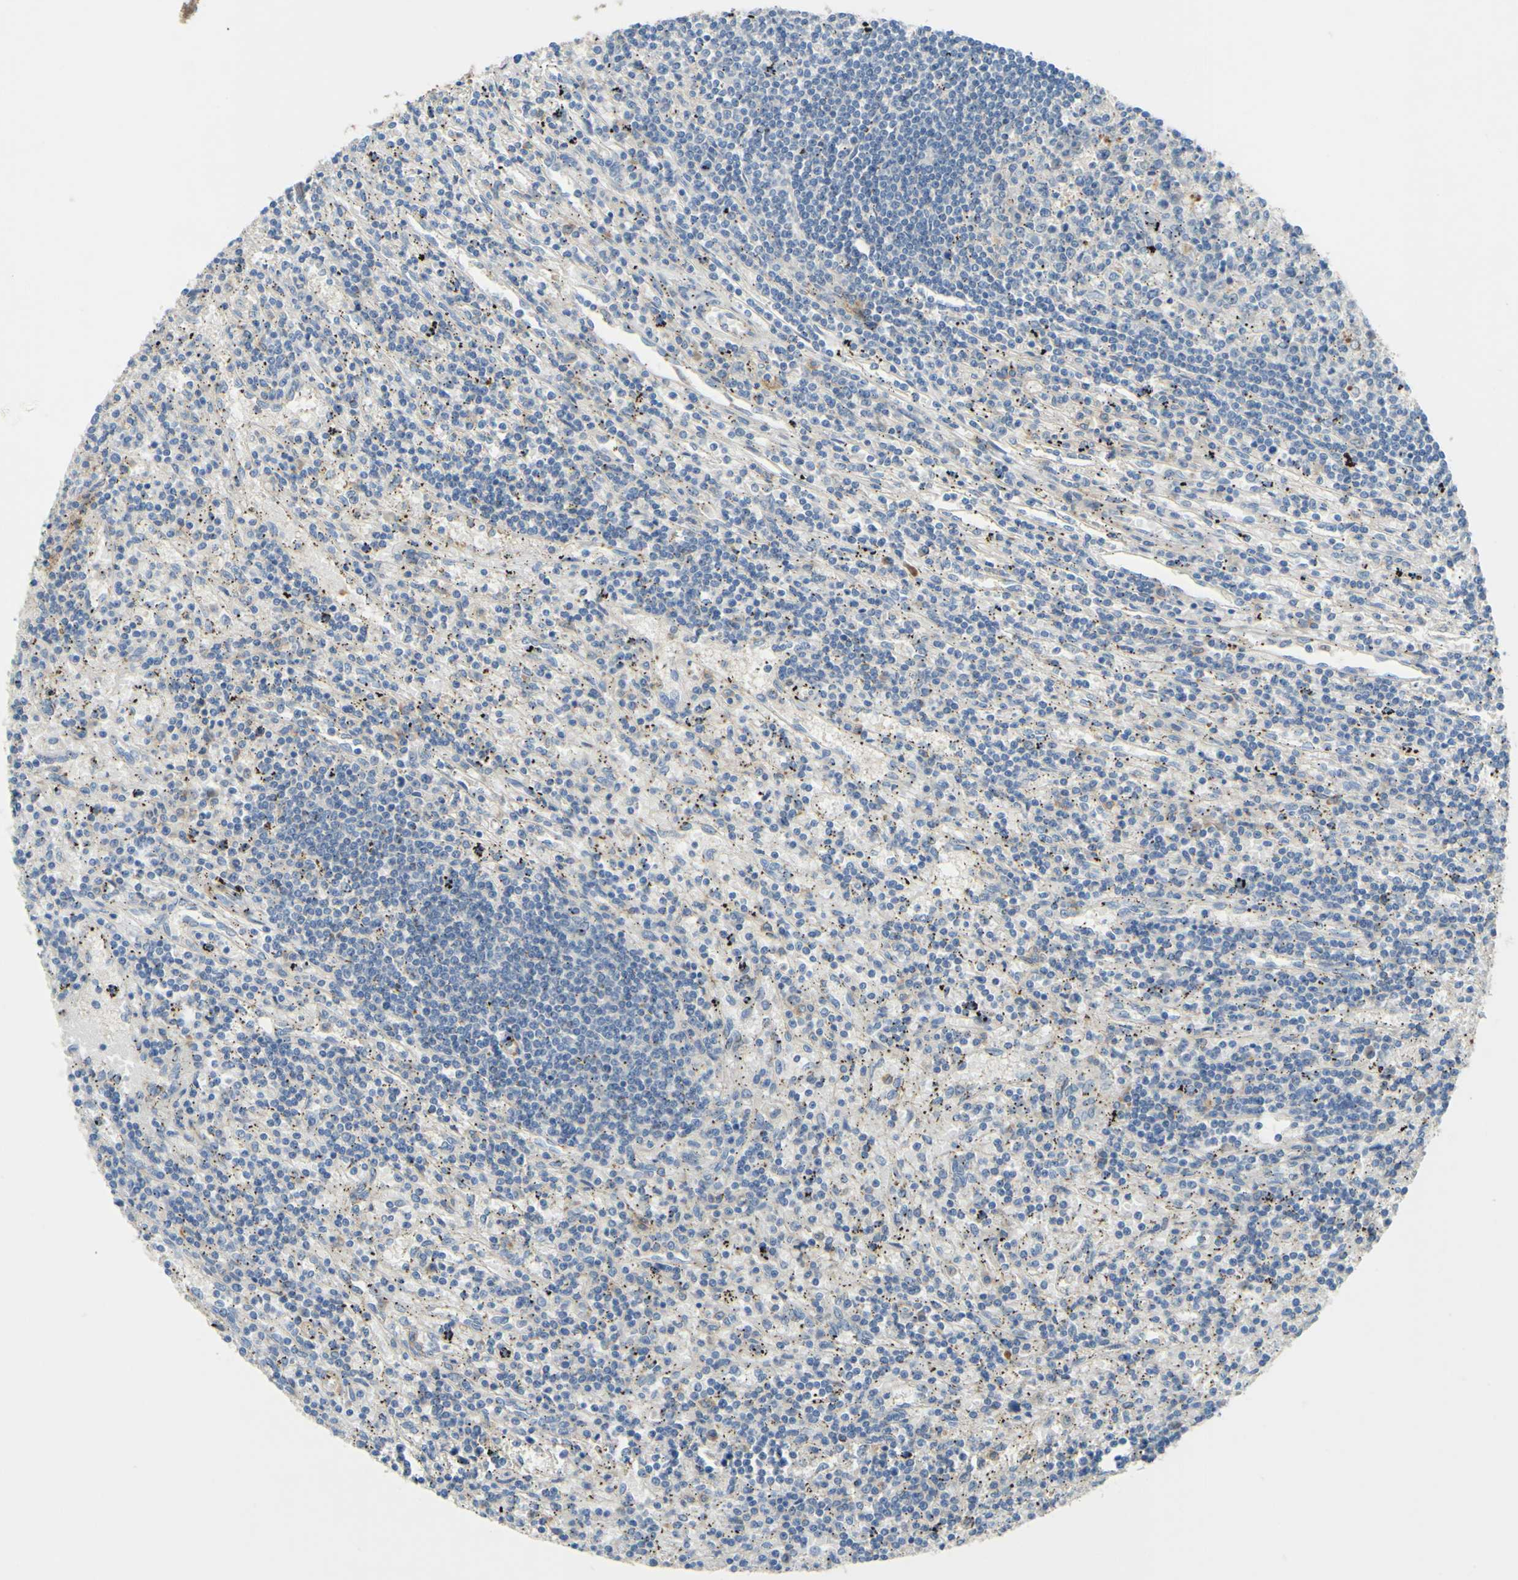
{"staining": {"intensity": "negative", "quantity": "none", "location": "none"}, "tissue": "lymphoma", "cell_type": "Tumor cells", "image_type": "cancer", "snomed": [{"axis": "morphology", "description": "Malignant lymphoma, non-Hodgkin's type, Low grade"}, {"axis": "topography", "description": "Spleen"}], "caption": "Tumor cells are negative for brown protein staining in malignant lymphoma, non-Hodgkin's type (low-grade).", "gene": "ARHGAP1", "patient": {"sex": "male", "age": 76}}